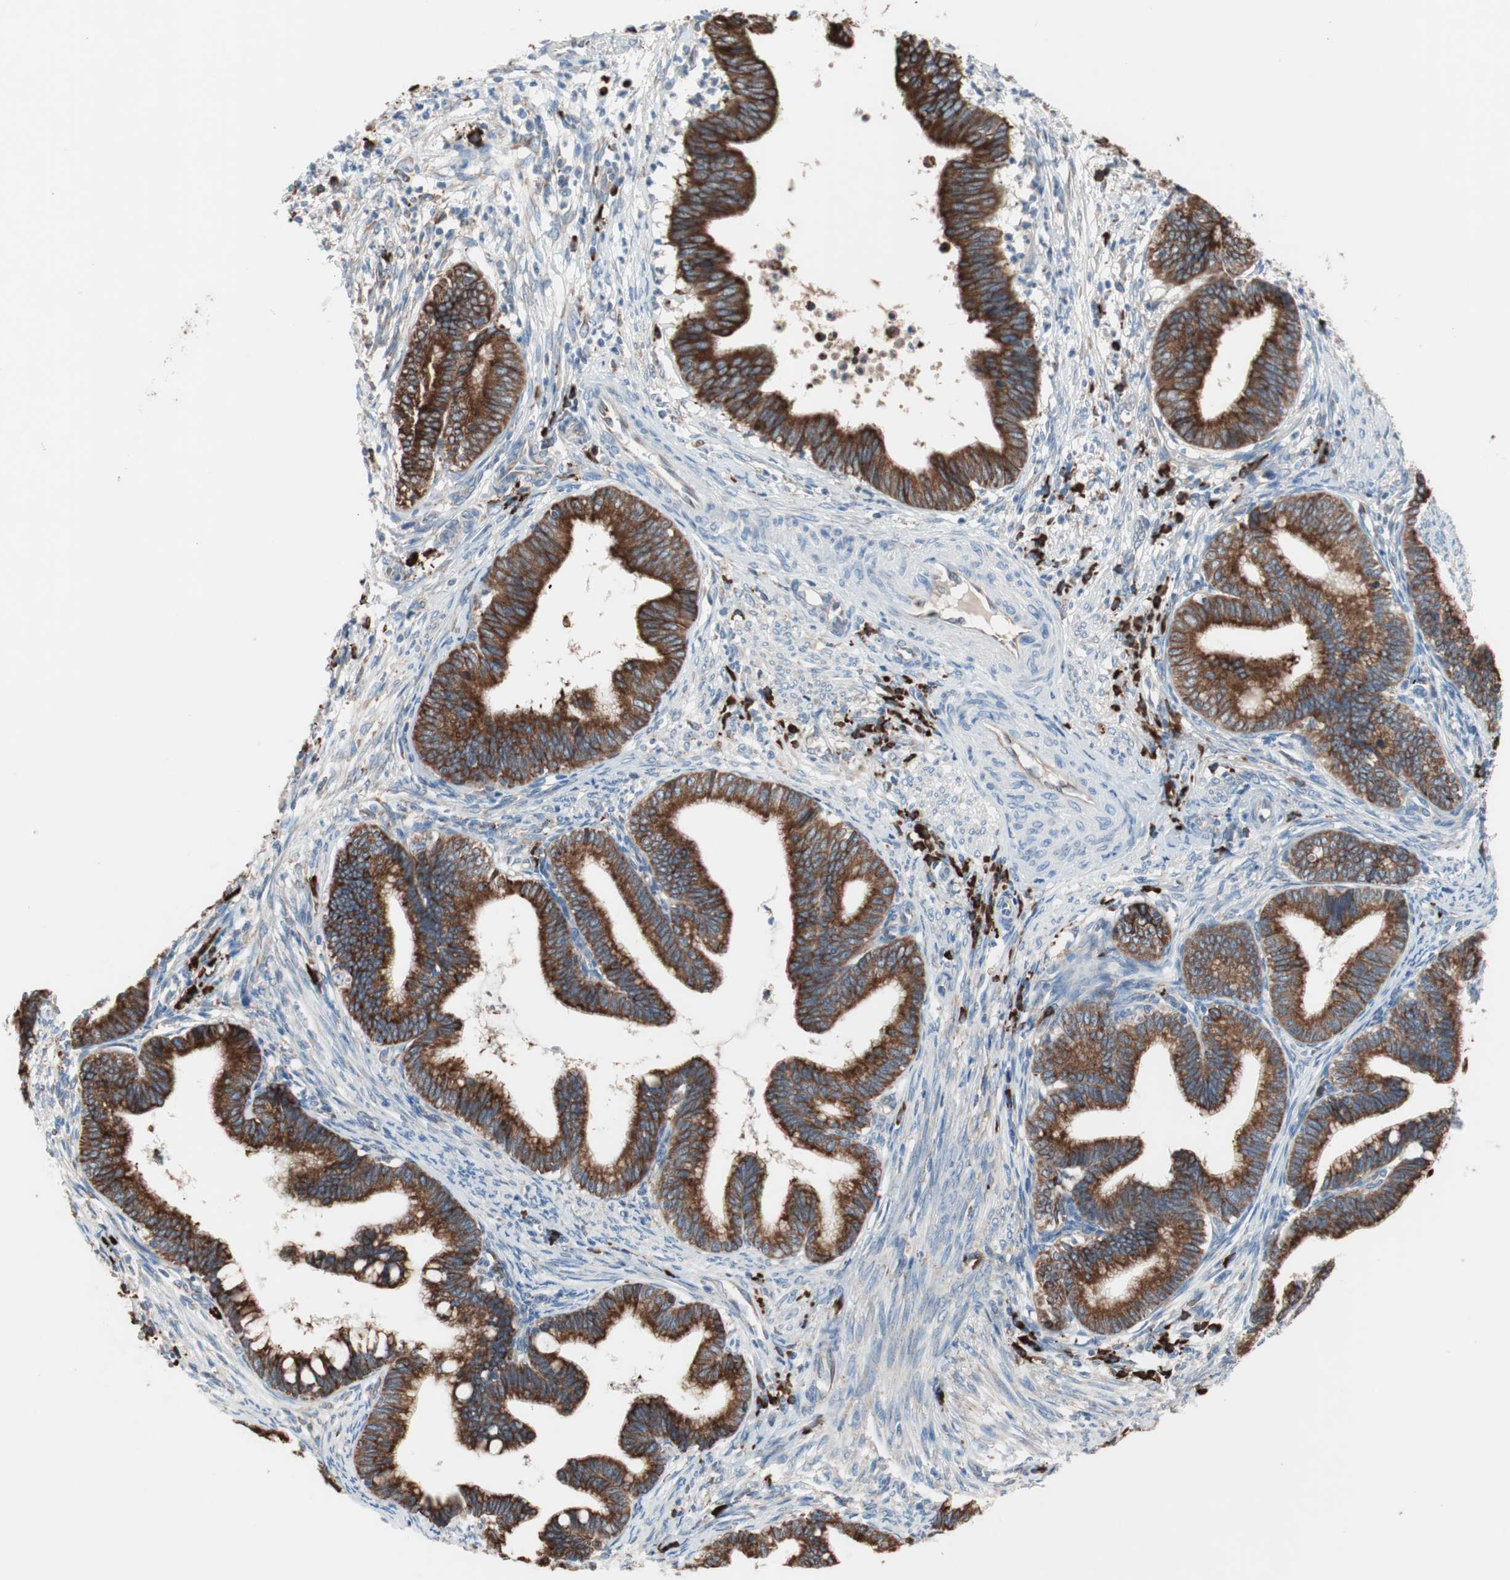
{"staining": {"intensity": "strong", "quantity": ">75%", "location": "cytoplasmic/membranous"}, "tissue": "cervical cancer", "cell_type": "Tumor cells", "image_type": "cancer", "snomed": [{"axis": "morphology", "description": "Adenocarcinoma, NOS"}, {"axis": "topography", "description": "Cervix"}], "caption": "This image demonstrates cervical cancer stained with immunohistochemistry (IHC) to label a protein in brown. The cytoplasmic/membranous of tumor cells show strong positivity for the protein. Nuclei are counter-stained blue.", "gene": "SLC27A4", "patient": {"sex": "female", "age": 36}}